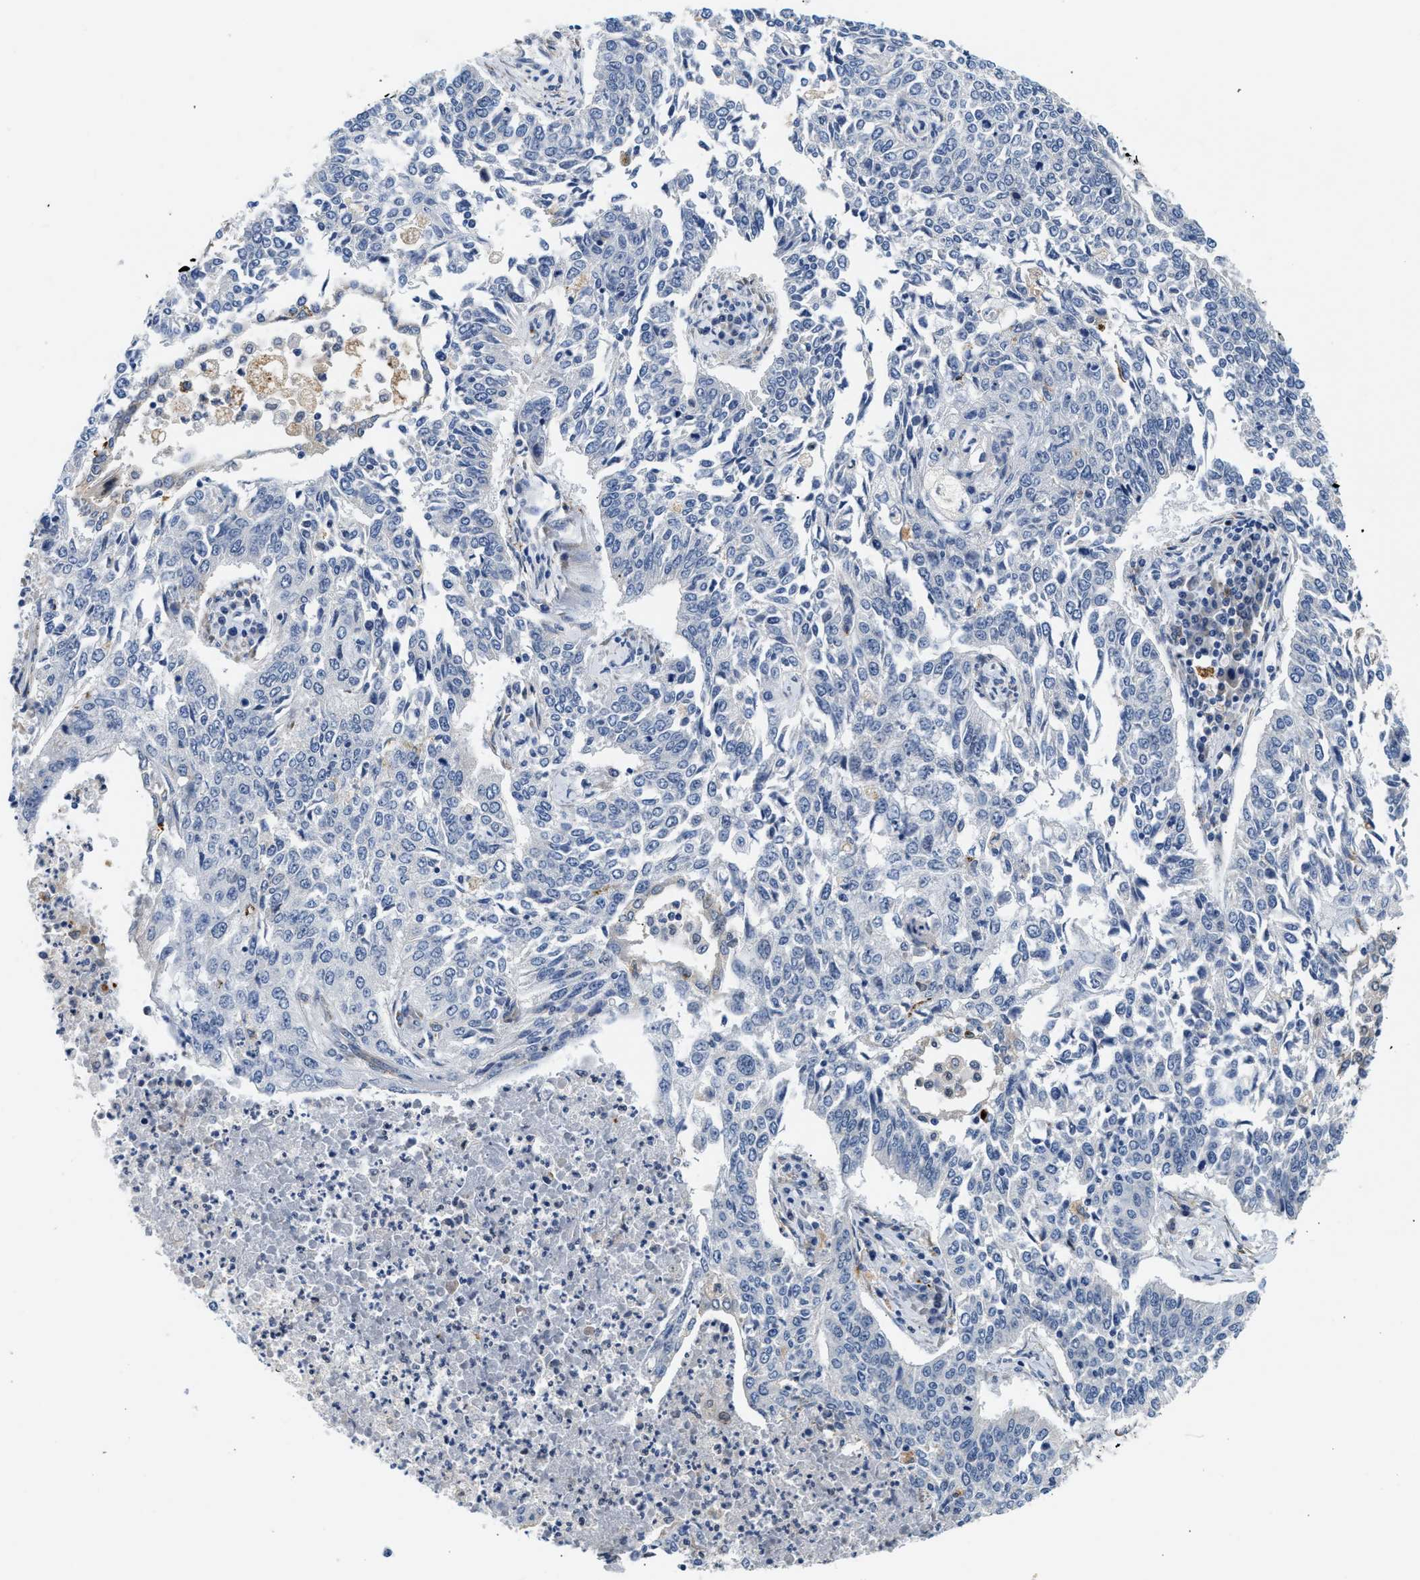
{"staining": {"intensity": "negative", "quantity": "none", "location": "none"}, "tissue": "lung cancer", "cell_type": "Tumor cells", "image_type": "cancer", "snomed": [{"axis": "morphology", "description": "Normal tissue, NOS"}, {"axis": "morphology", "description": "Squamous cell carcinoma, NOS"}, {"axis": "topography", "description": "Cartilage tissue"}, {"axis": "topography", "description": "Bronchus"}, {"axis": "topography", "description": "Lung"}], "caption": "DAB (3,3'-diaminobenzidine) immunohistochemical staining of lung squamous cell carcinoma displays no significant staining in tumor cells. The staining is performed using DAB brown chromogen with nuclei counter-stained in using hematoxylin.", "gene": "PPM1L", "patient": {"sex": "female", "age": 49}}